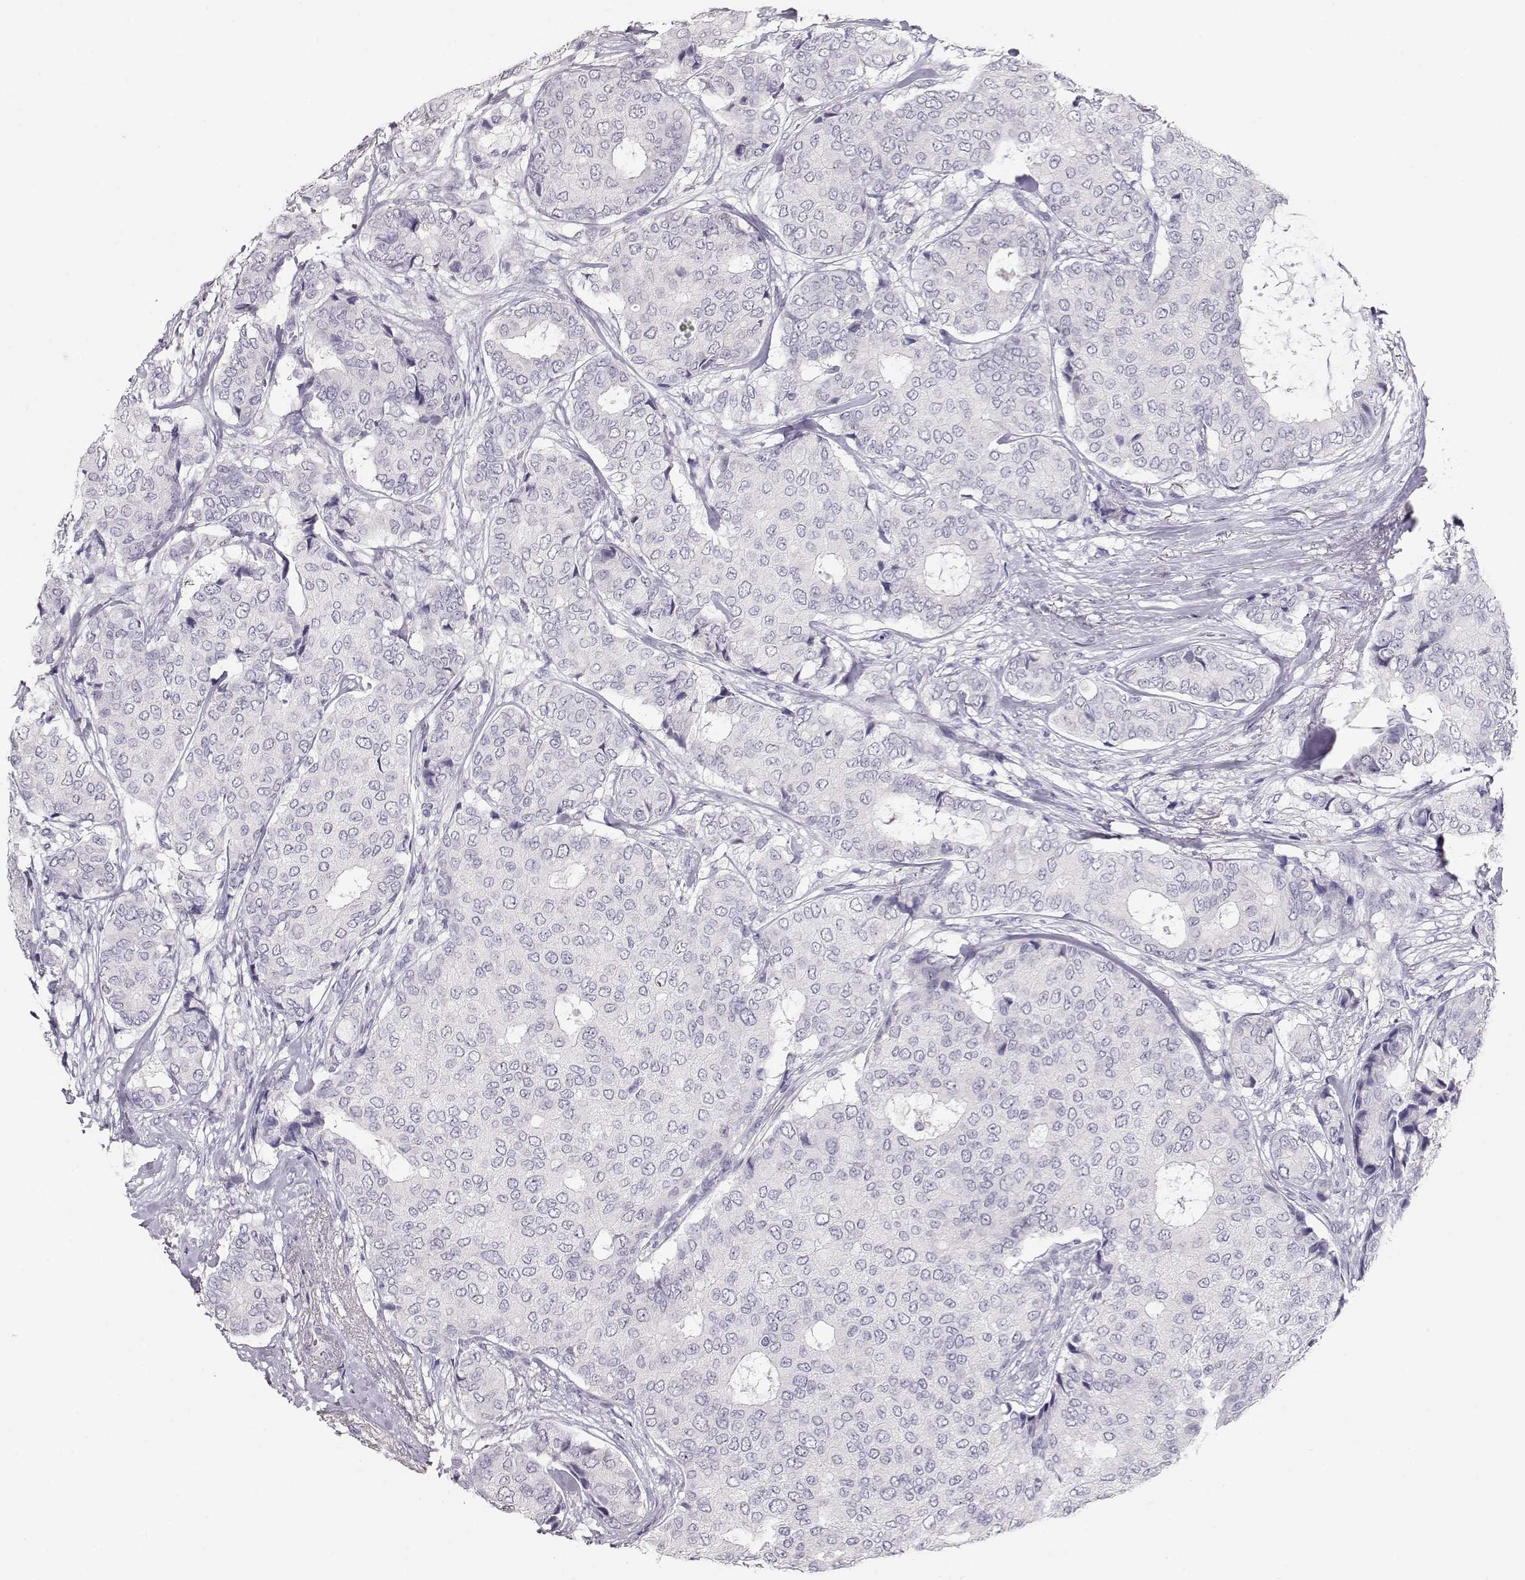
{"staining": {"intensity": "negative", "quantity": "none", "location": "none"}, "tissue": "breast cancer", "cell_type": "Tumor cells", "image_type": "cancer", "snomed": [{"axis": "morphology", "description": "Duct carcinoma"}, {"axis": "topography", "description": "Breast"}], "caption": "The micrograph demonstrates no significant expression in tumor cells of breast cancer (invasive ductal carcinoma).", "gene": "MAGEC1", "patient": {"sex": "female", "age": 75}}